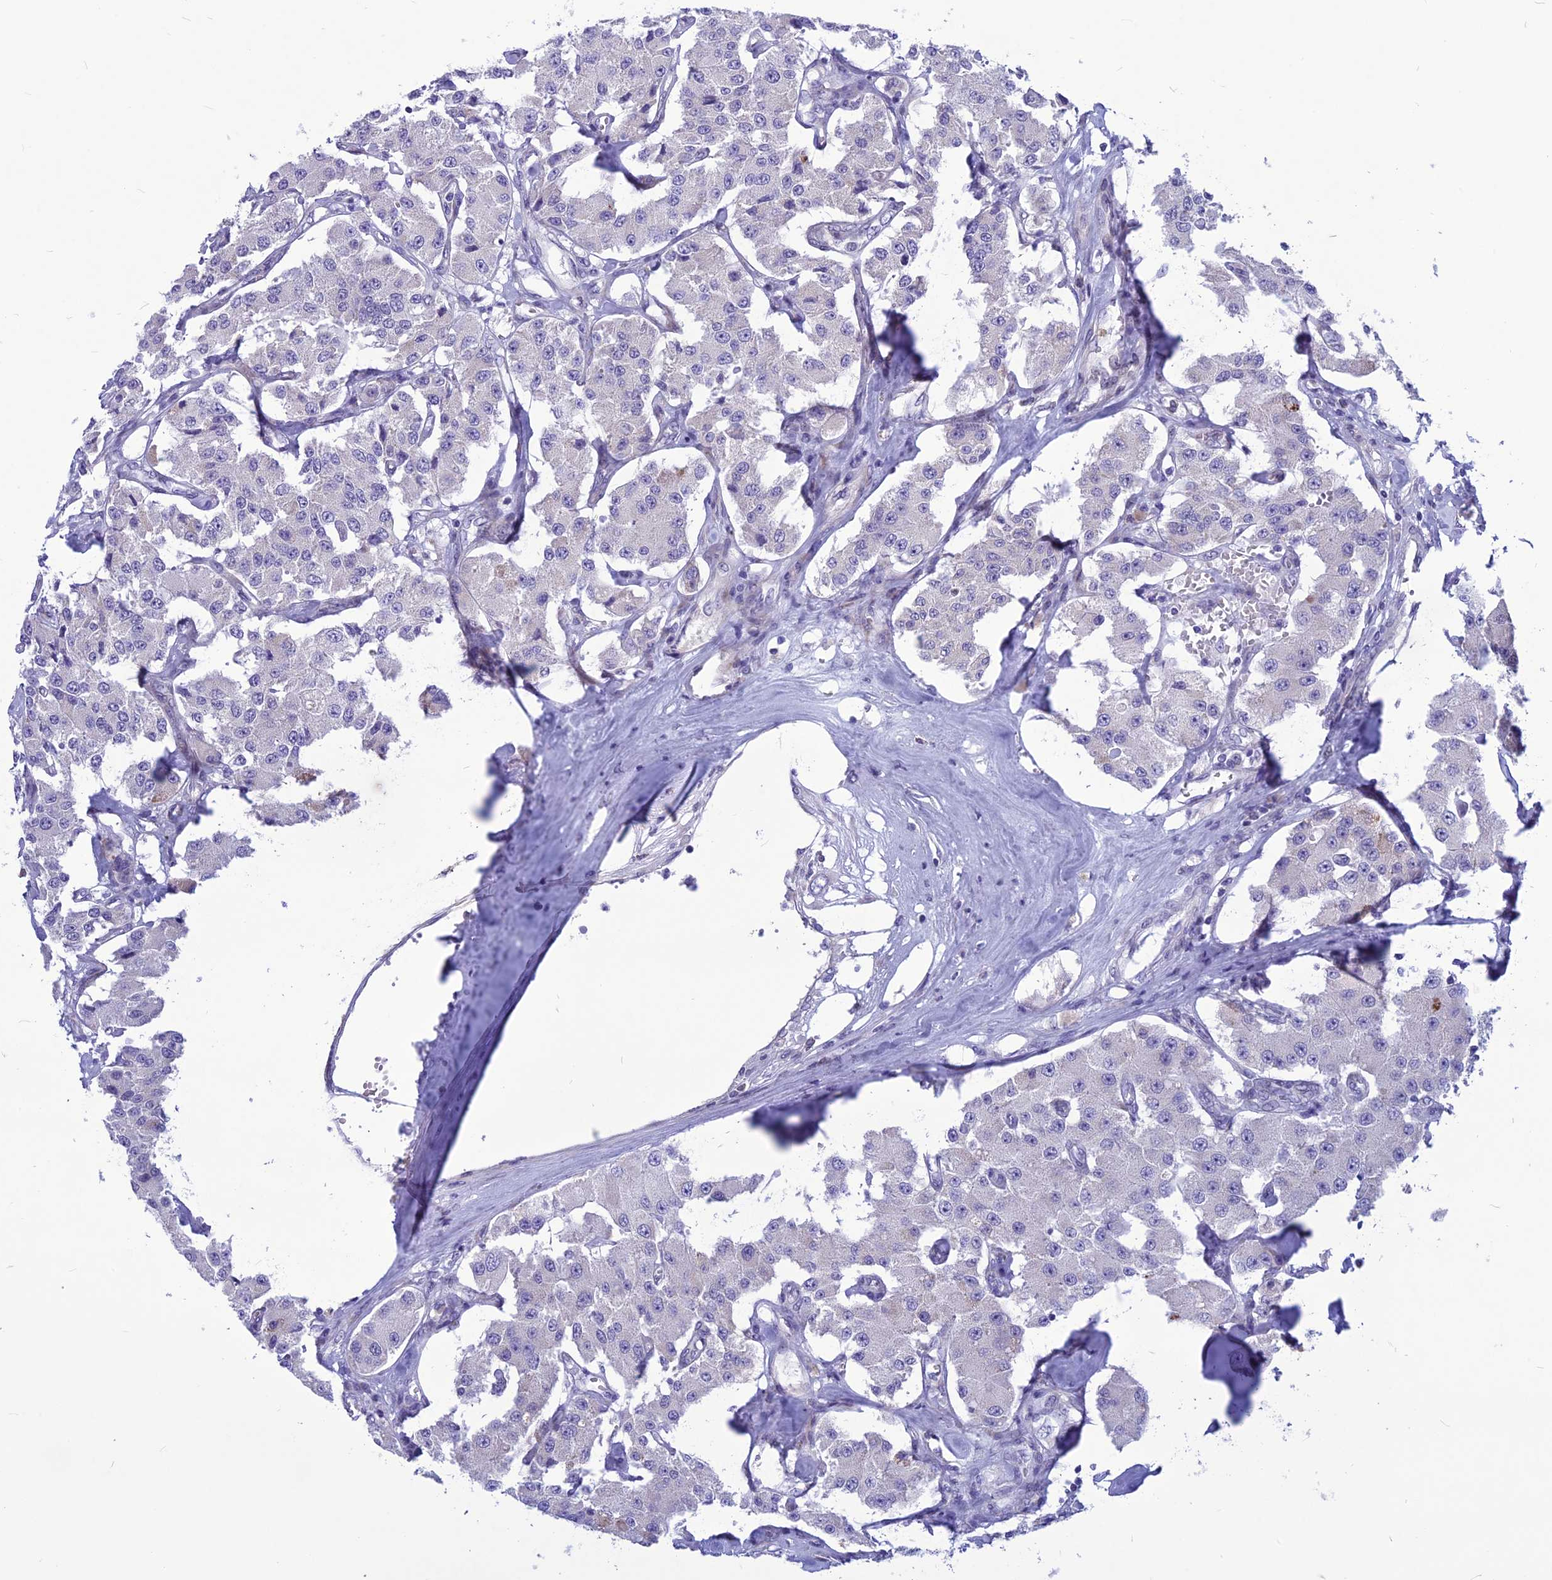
{"staining": {"intensity": "negative", "quantity": "none", "location": "none"}, "tissue": "carcinoid", "cell_type": "Tumor cells", "image_type": "cancer", "snomed": [{"axis": "morphology", "description": "Carcinoid, malignant, NOS"}, {"axis": "topography", "description": "Pancreas"}], "caption": "Immunohistochemical staining of human malignant carcinoid shows no significant positivity in tumor cells.", "gene": "PSMF1", "patient": {"sex": "male", "age": 41}}